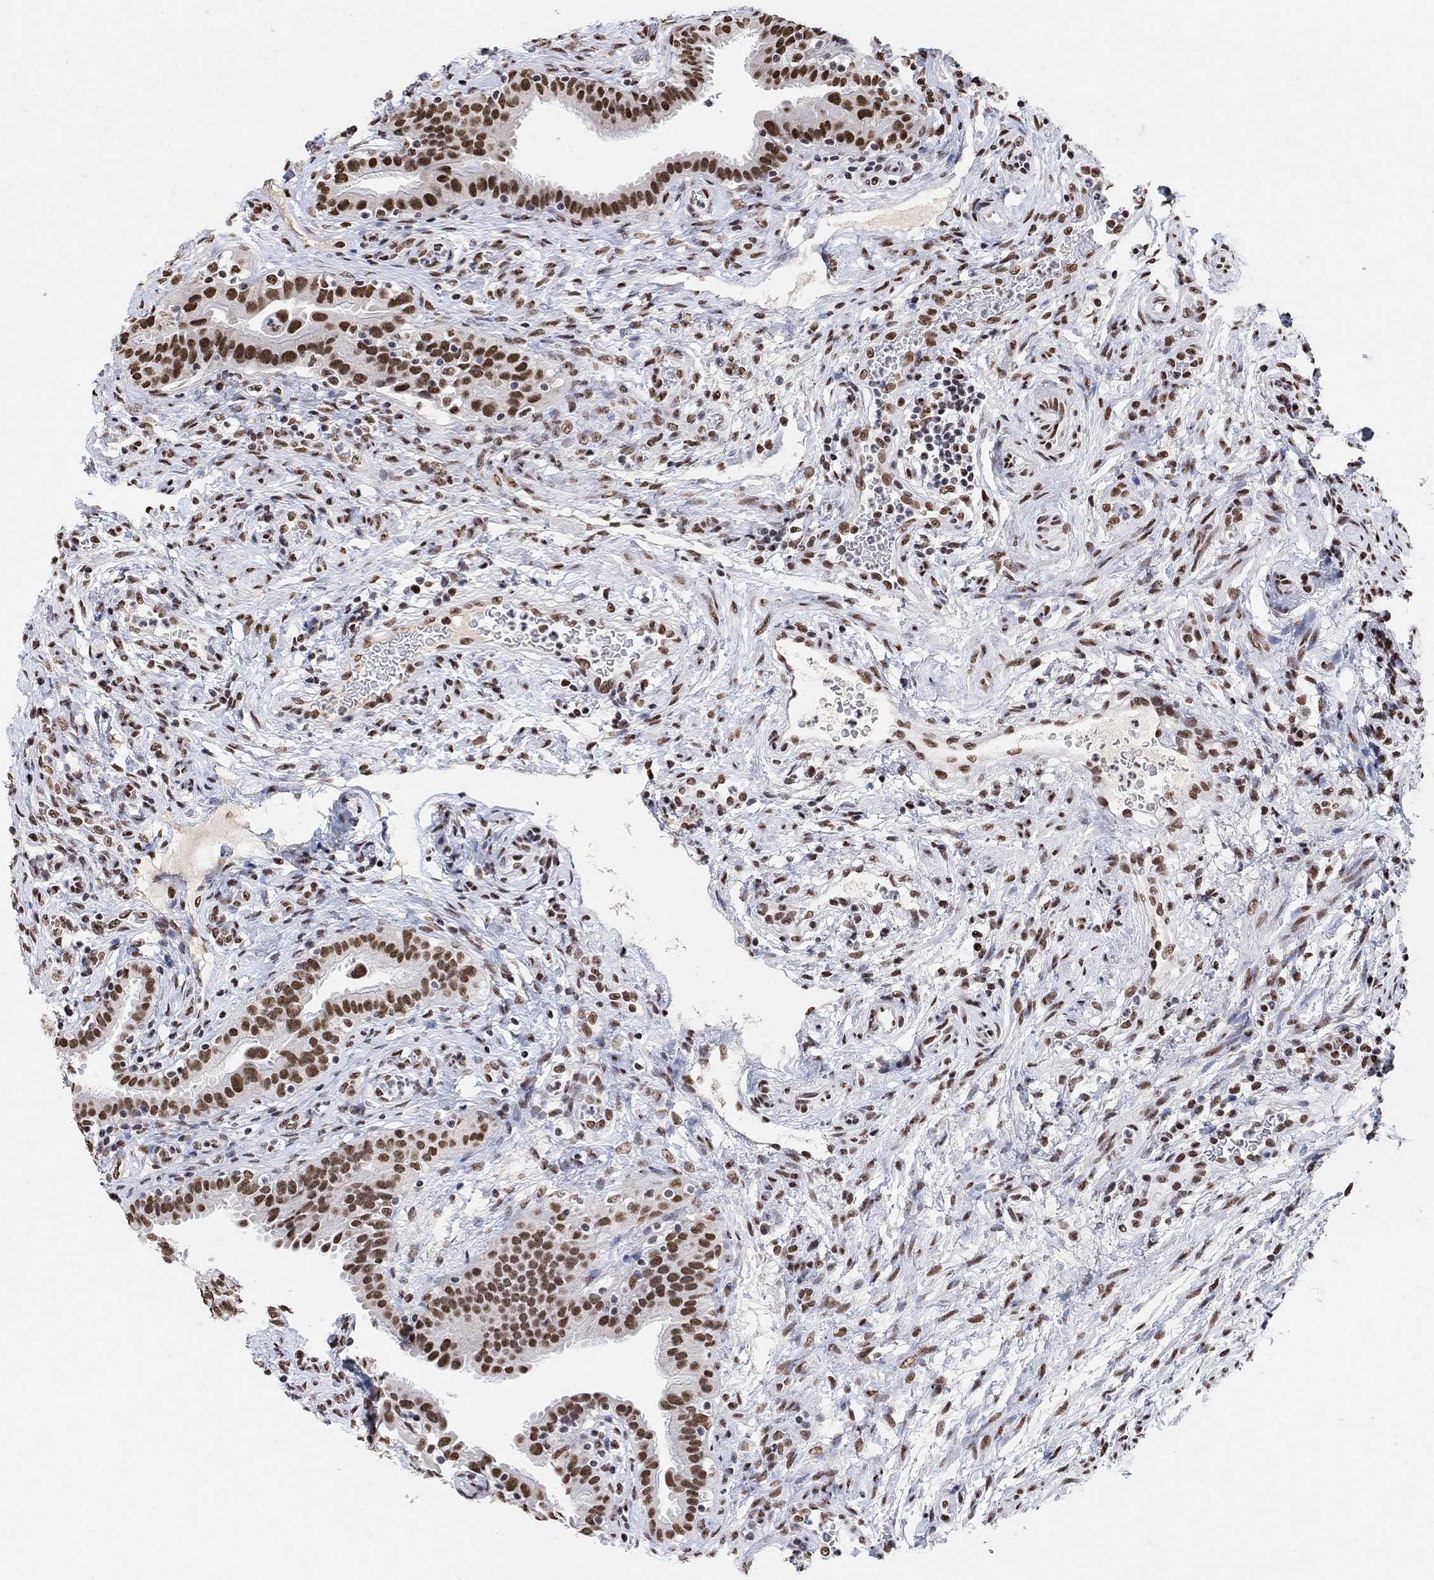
{"staining": {"intensity": "strong", "quantity": ">75%", "location": "nuclear"}, "tissue": "fallopian tube", "cell_type": "Glandular cells", "image_type": "normal", "snomed": [{"axis": "morphology", "description": "Normal tissue, NOS"}, {"axis": "topography", "description": "Fallopian tube"}, {"axis": "topography", "description": "Ovary"}], "caption": "Immunohistochemistry micrograph of unremarkable fallopian tube: human fallopian tube stained using IHC reveals high levels of strong protein expression localized specifically in the nuclear of glandular cells, appearing as a nuclear brown color.", "gene": "USP39", "patient": {"sex": "female", "age": 41}}